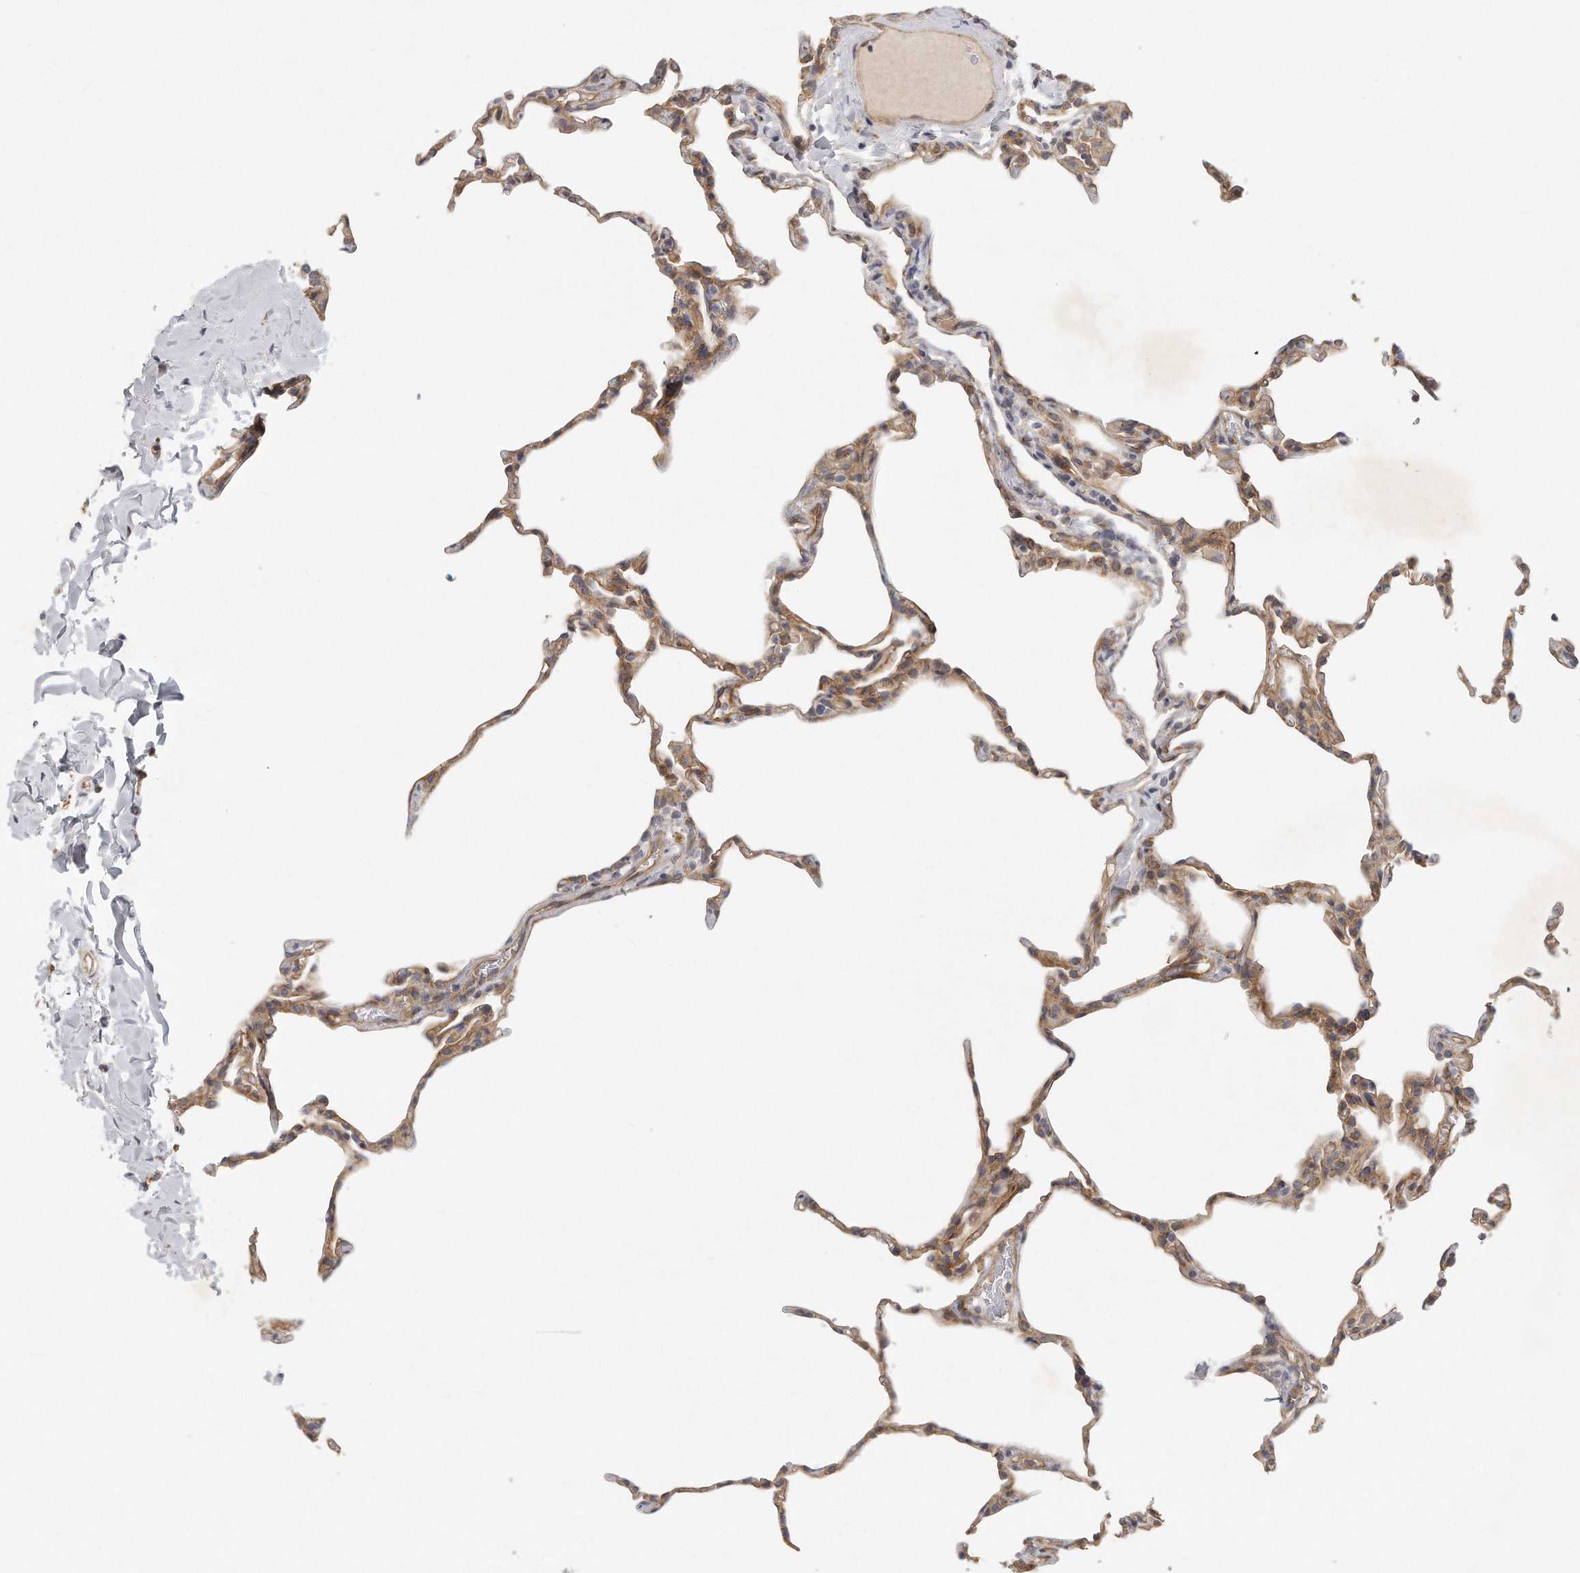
{"staining": {"intensity": "moderate", "quantity": "25%-75%", "location": "cytoplasmic/membranous"}, "tissue": "lung", "cell_type": "Alveolar cells", "image_type": "normal", "snomed": [{"axis": "morphology", "description": "Normal tissue, NOS"}, {"axis": "topography", "description": "Lung"}], "caption": "Immunohistochemical staining of unremarkable lung demonstrates medium levels of moderate cytoplasmic/membranous positivity in approximately 25%-75% of alveolar cells.", "gene": "MTERF4", "patient": {"sex": "male", "age": 20}}